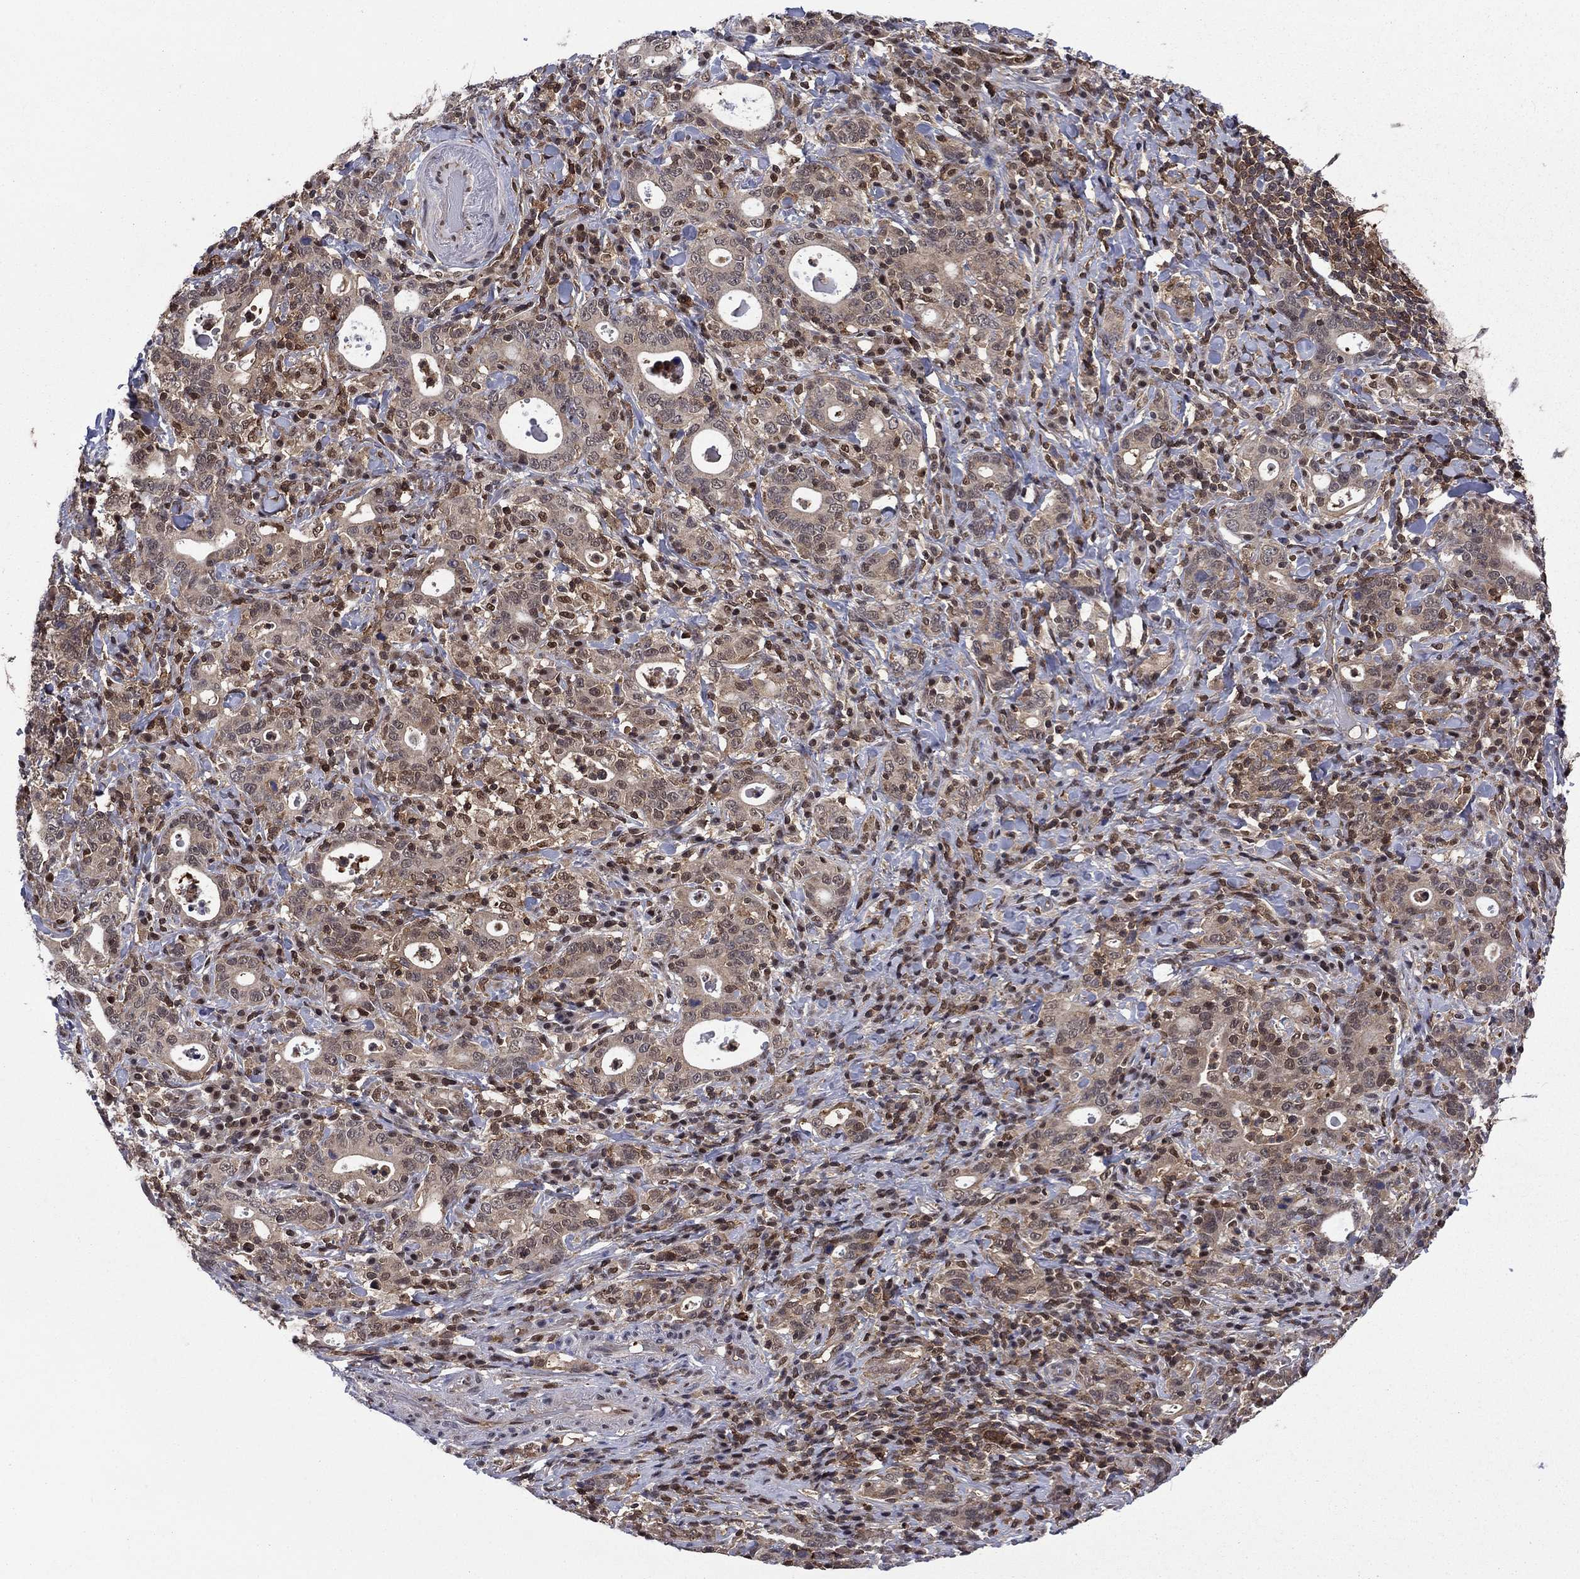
{"staining": {"intensity": "weak", "quantity": "<25%", "location": "nuclear"}, "tissue": "stomach cancer", "cell_type": "Tumor cells", "image_type": "cancer", "snomed": [{"axis": "morphology", "description": "Adenocarcinoma, NOS"}, {"axis": "topography", "description": "Stomach"}], "caption": "Immunohistochemistry (IHC) micrograph of human stomach cancer (adenocarcinoma) stained for a protein (brown), which displays no staining in tumor cells. (DAB (3,3'-diaminobenzidine) immunohistochemistry visualized using brightfield microscopy, high magnification).", "gene": "PSMD2", "patient": {"sex": "male", "age": 79}}